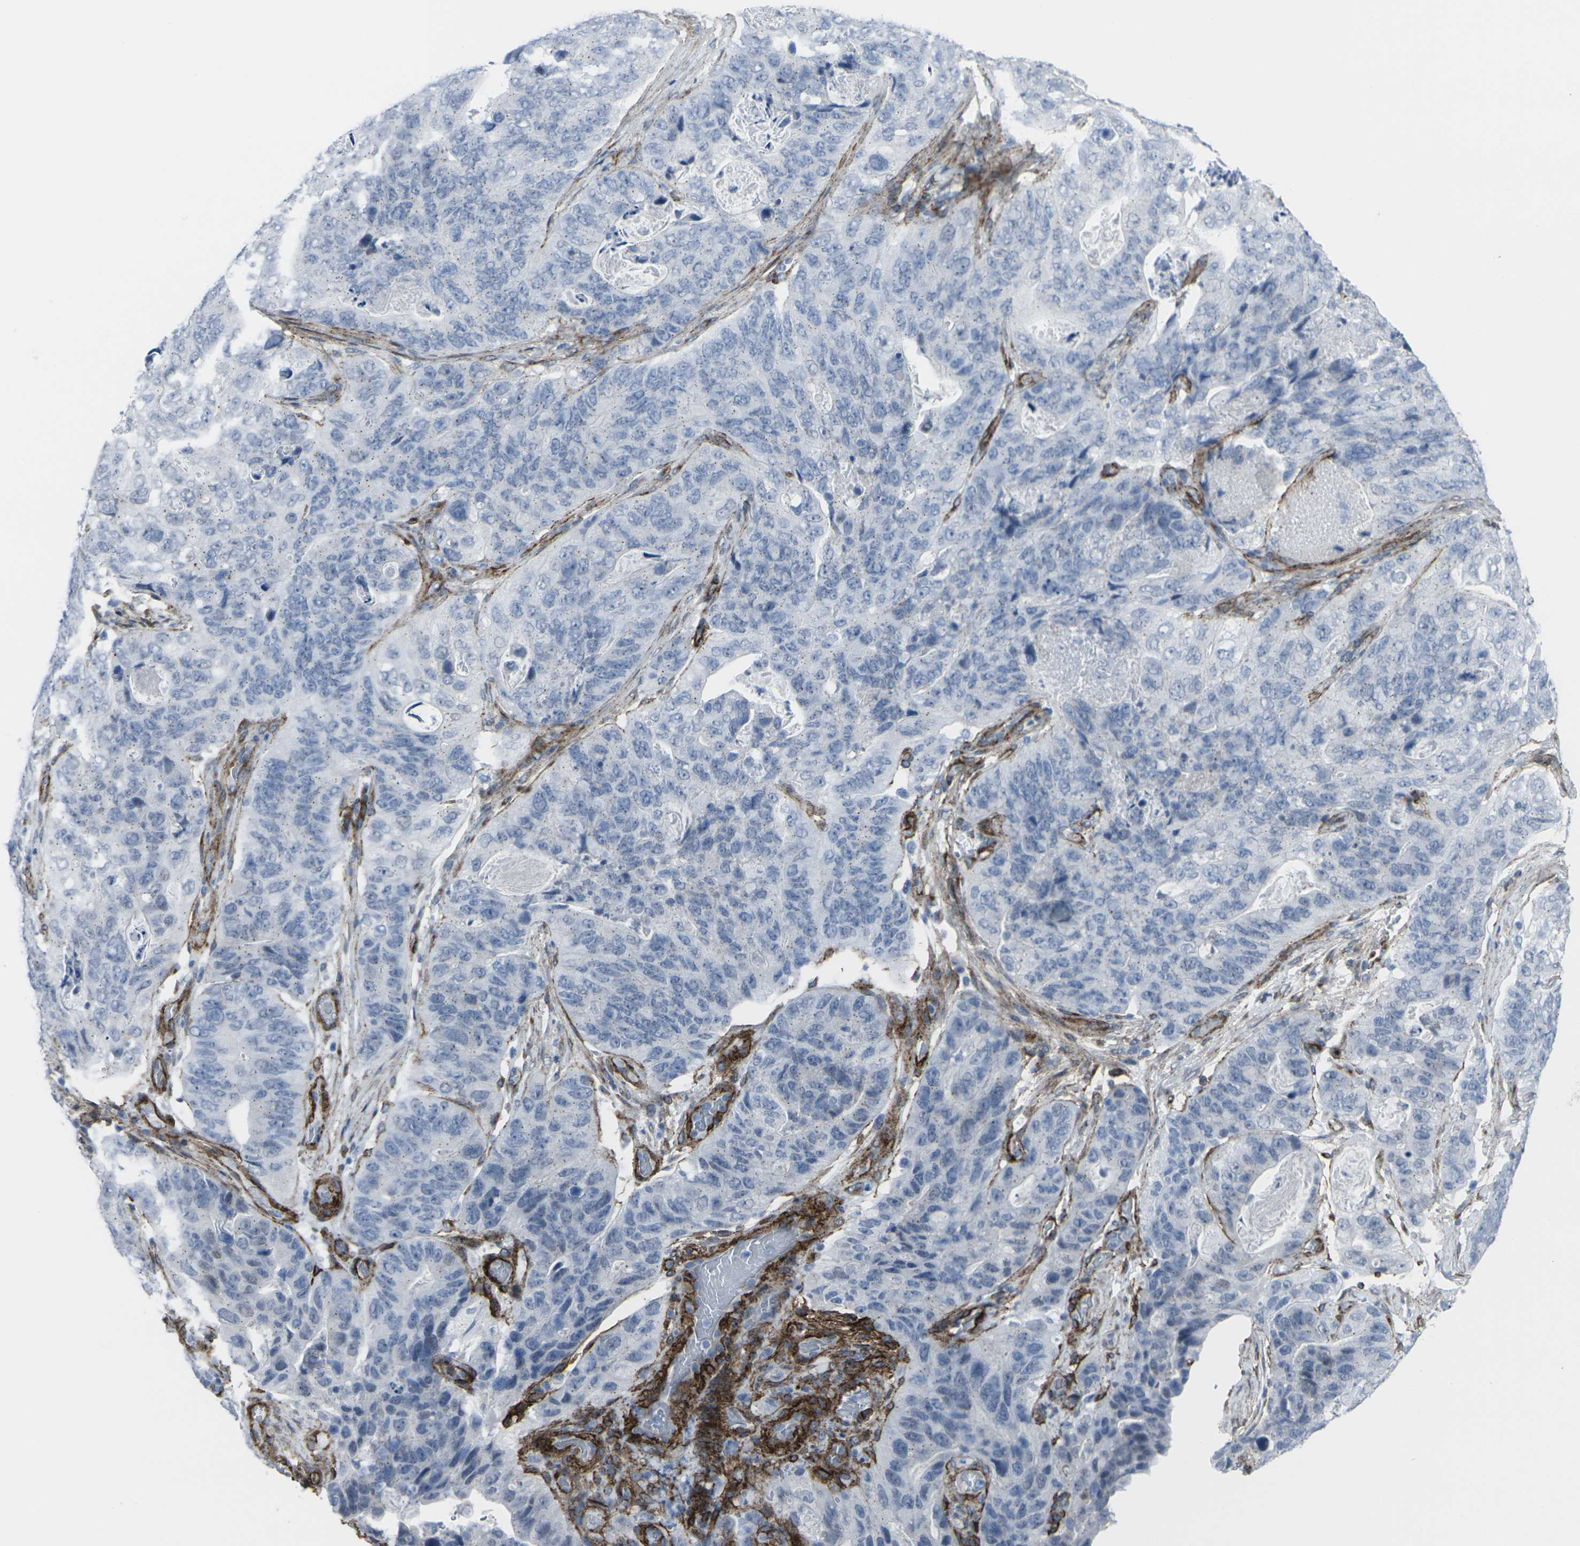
{"staining": {"intensity": "negative", "quantity": "none", "location": "none"}, "tissue": "stomach cancer", "cell_type": "Tumor cells", "image_type": "cancer", "snomed": [{"axis": "morphology", "description": "Adenocarcinoma, NOS"}, {"axis": "topography", "description": "Stomach"}], "caption": "This is an immunohistochemistry histopathology image of human stomach adenocarcinoma. There is no expression in tumor cells.", "gene": "CDH11", "patient": {"sex": "female", "age": 89}}